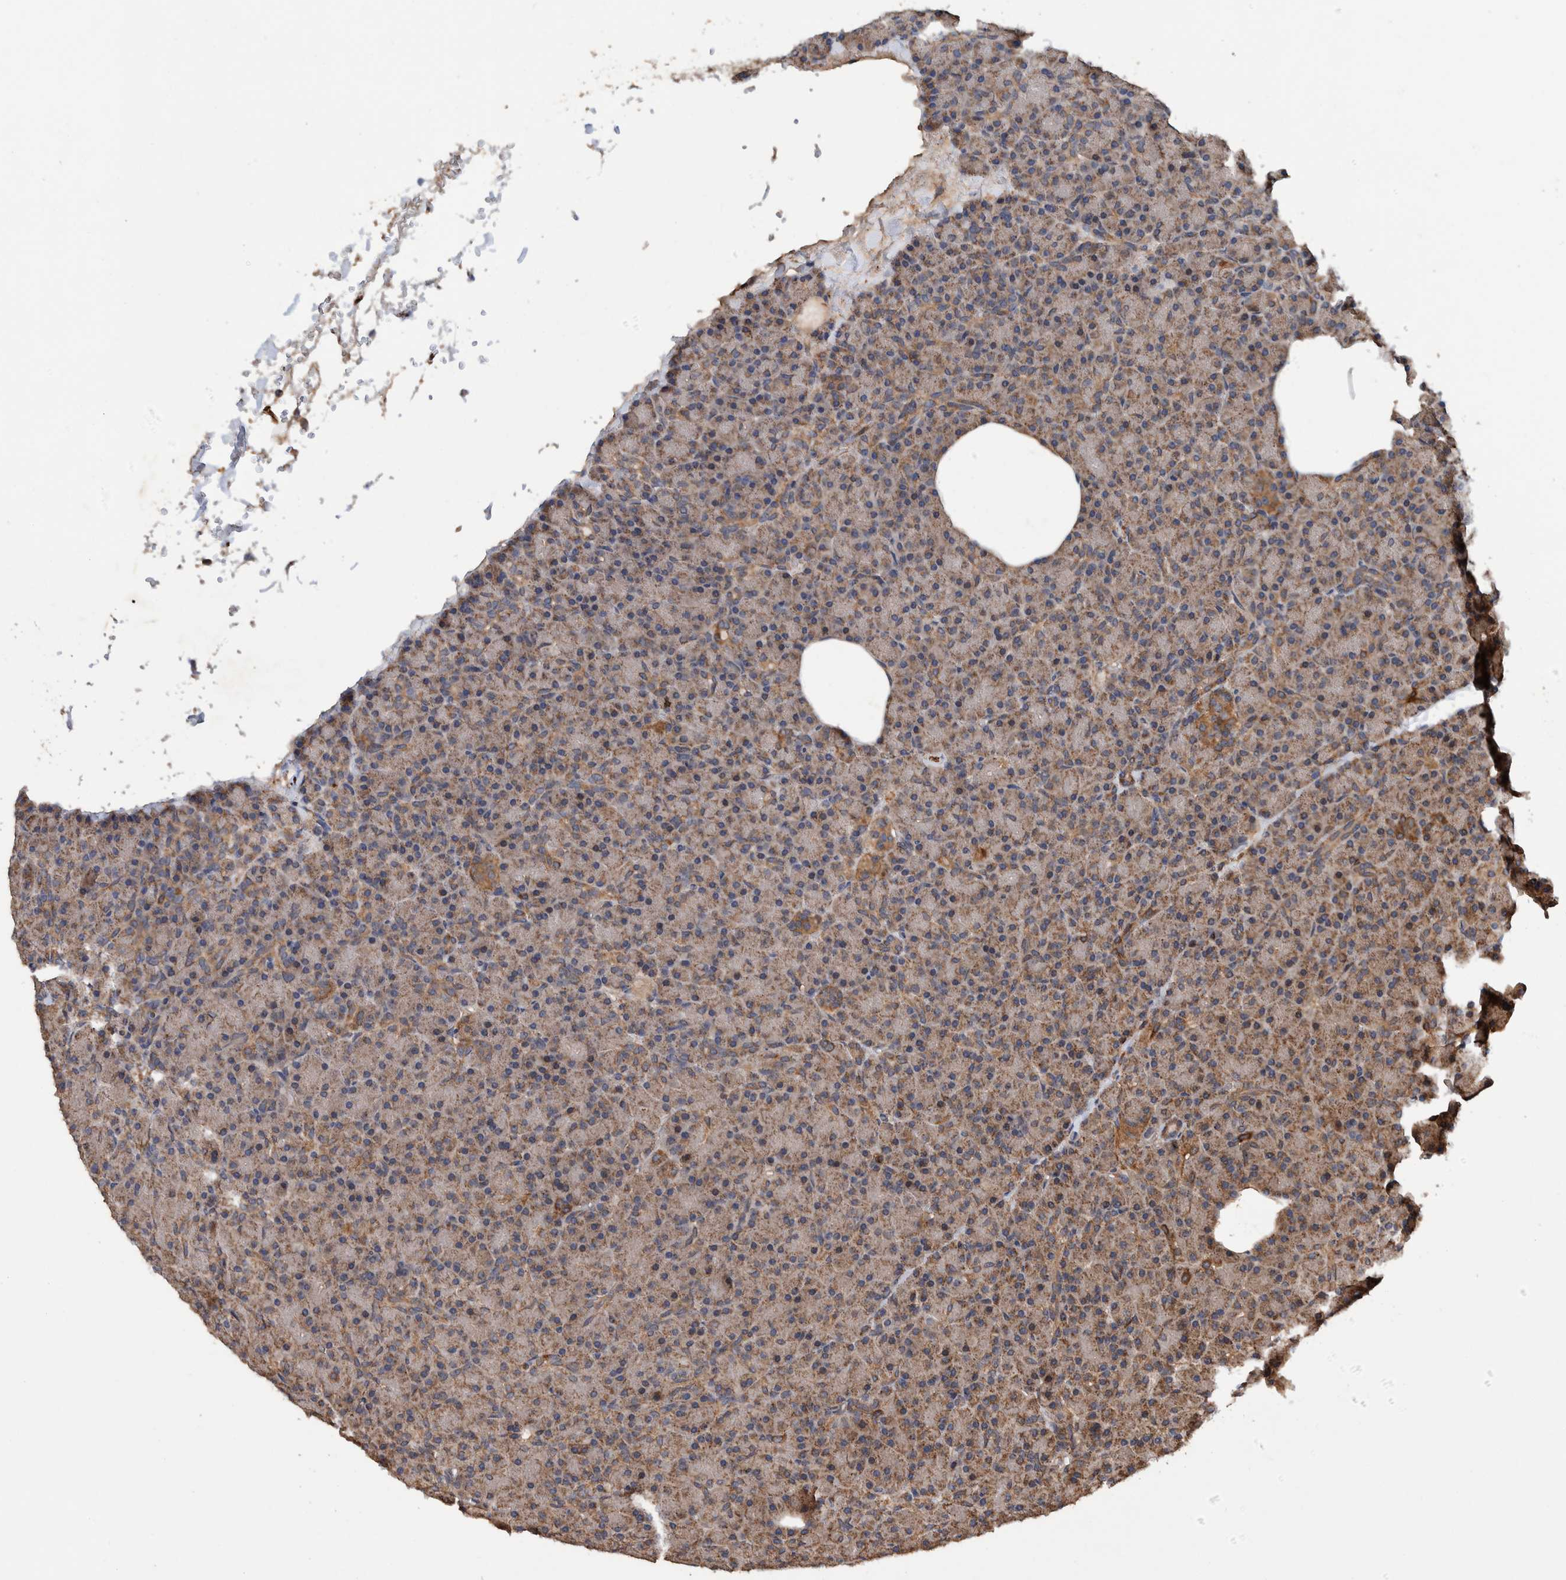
{"staining": {"intensity": "moderate", "quantity": ">75%", "location": "cytoplasmic/membranous"}, "tissue": "pancreas", "cell_type": "Exocrine glandular cells", "image_type": "normal", "snomed": [{"axis": "morphology", "description": "Normal tissue, NOS"}, {"axis": "topography", "description": "Pancreas"}], "caption": "Immunohistochemical staining of unremarkable pancreas exhibits moderate cytoplasmic/membranous protein staining in about >75% of exocrine glandular cells.", "gene": "ENSG00000251537", "patient": {"sex": "female", "age": 43}}